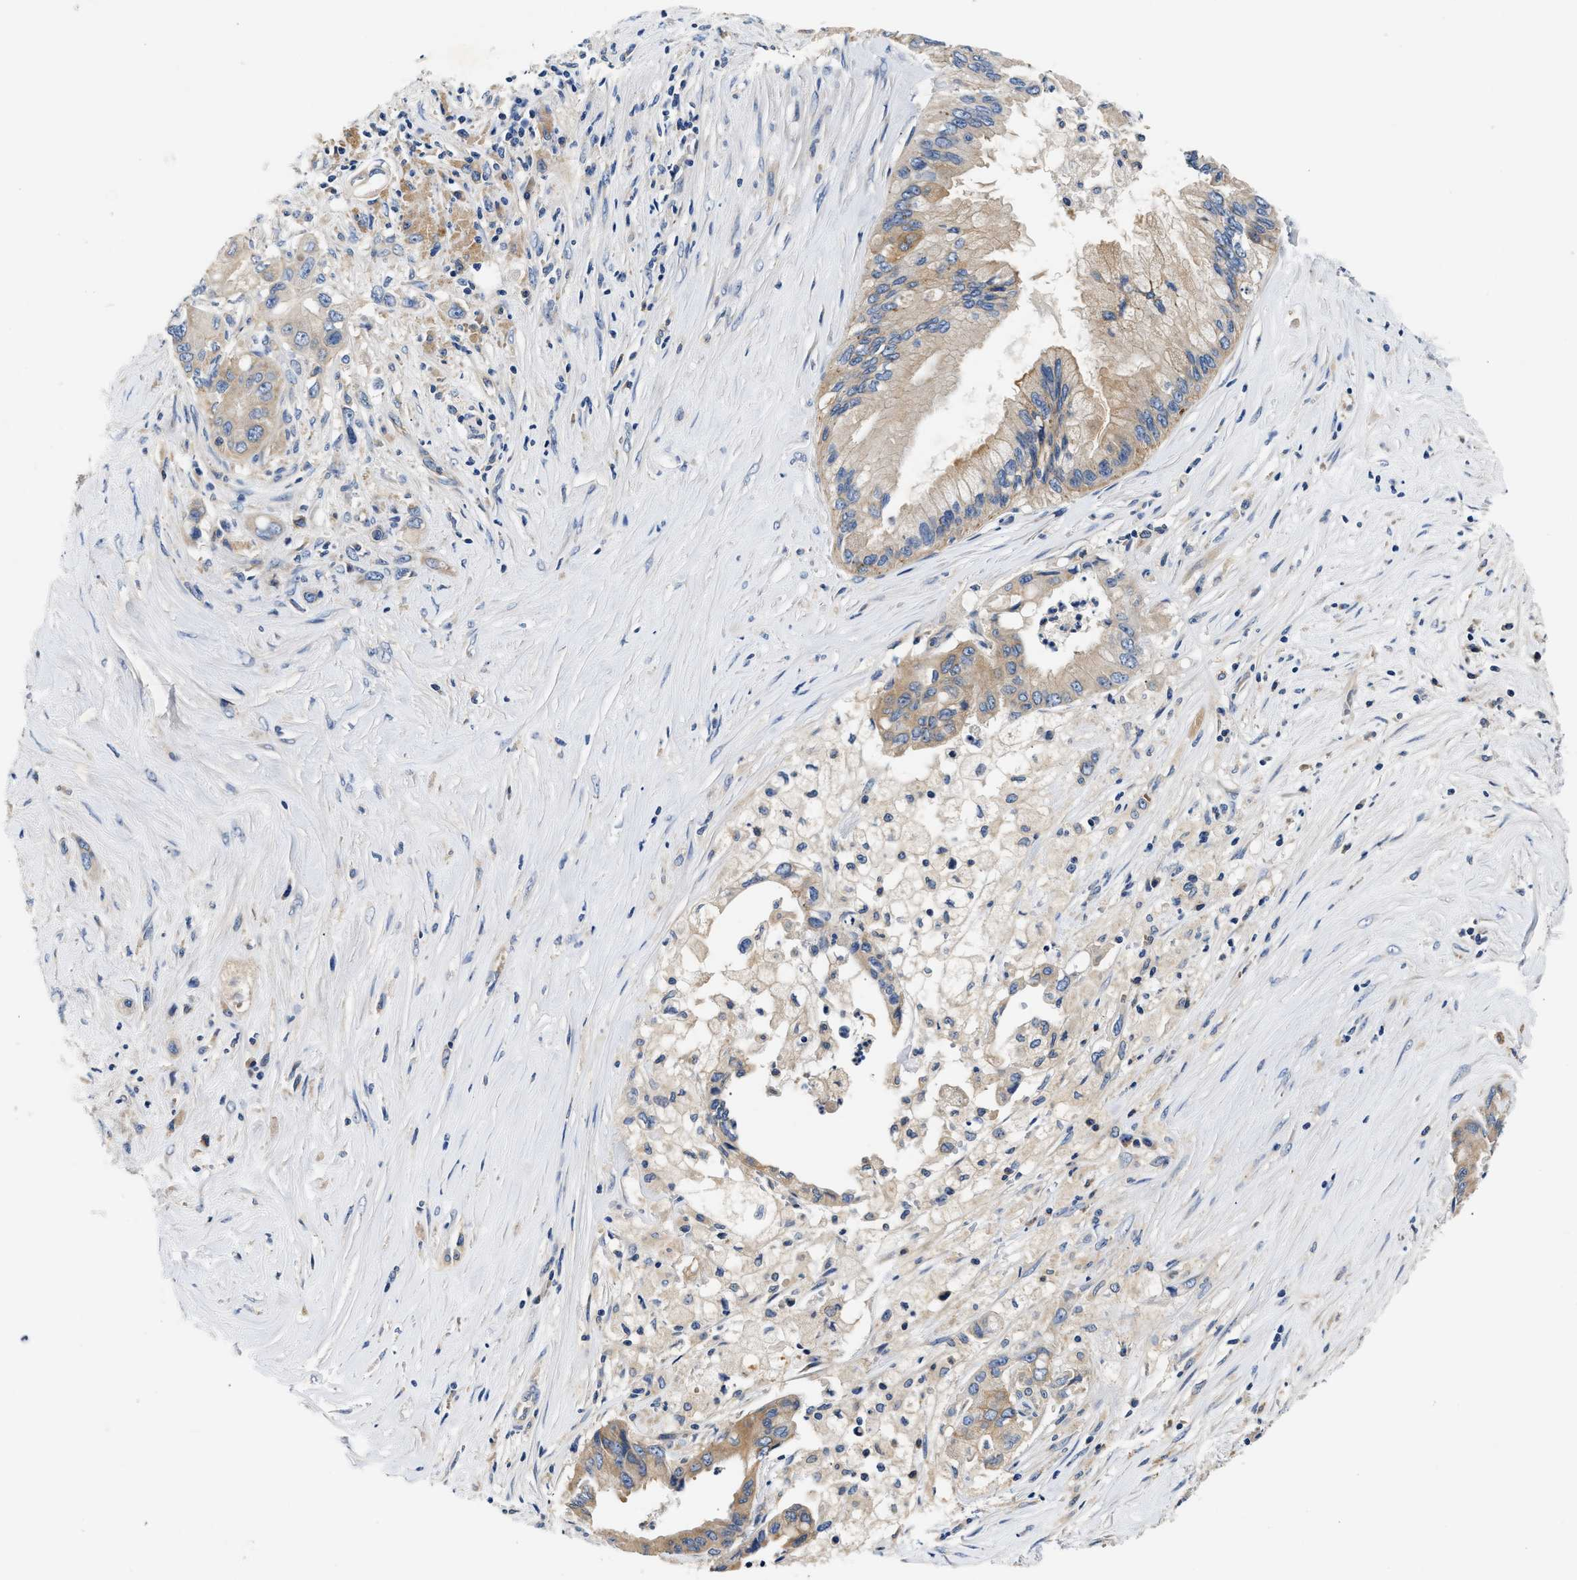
{"staining": {"intensity": "weak", "quantity": ">75%", "location": "cytoplasmic/membranous"}, "tissue": "pancreatic cancer", "cell_type": "Tumor cells", "image_type": "cancer", "snomed": [{"axis": "morphology", "description": "Adenocarcinoma, NOS"}, {"axis": "topography", "description": "Pancreas"}], "caption": "Immunohistochemistry (DAB) staining of adenocarcinoma (pancreatic) reveals weak cytoplasmic/membranous protein expression in approximately >75% of tumor cells.", "gene": "FAM185A", "patient": {"sex": "female", "age": 73}}